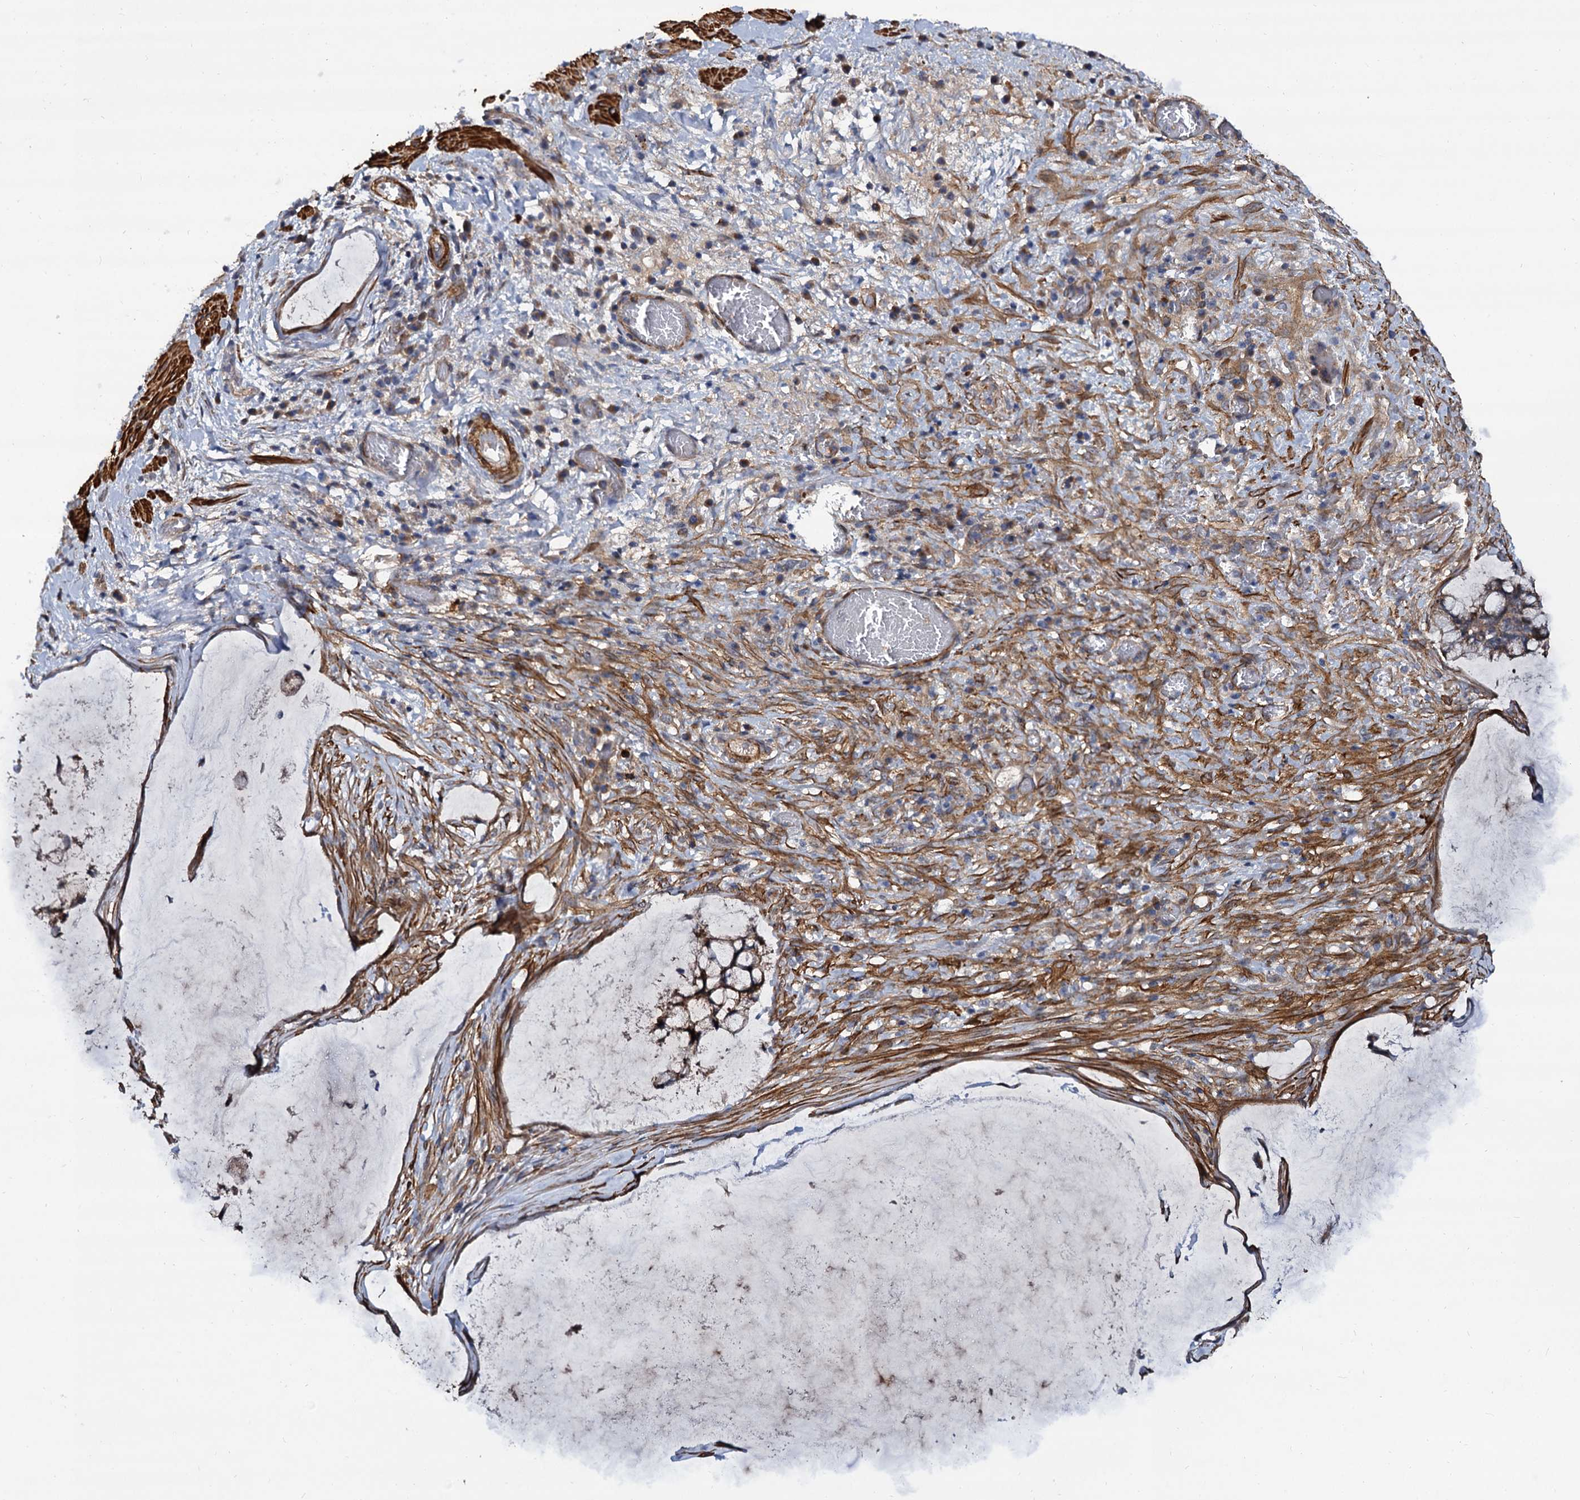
{"staining": {"intensity": "weak", "quantity": ">75%", "location": "cytoplasmic/membranous"}, "tissue": "ovarian cancer", "cell_type": "Tumor cells", "image_type": "cancer", "snomed": [{"axis": "morphology", "description": "Cystadenocarcinoma, mucinous, NOS"}, {"axis": "topography", "description": "Ovary"}], "caption": "Ovarian mucinous cystadenocarcinoma stained for a protein (brown) displays weak cytoplasmic/membranous positive staining in about >75% of tumor cells.", "gene": "ISM2", "patient": {"sex": "female", "age": 42}}